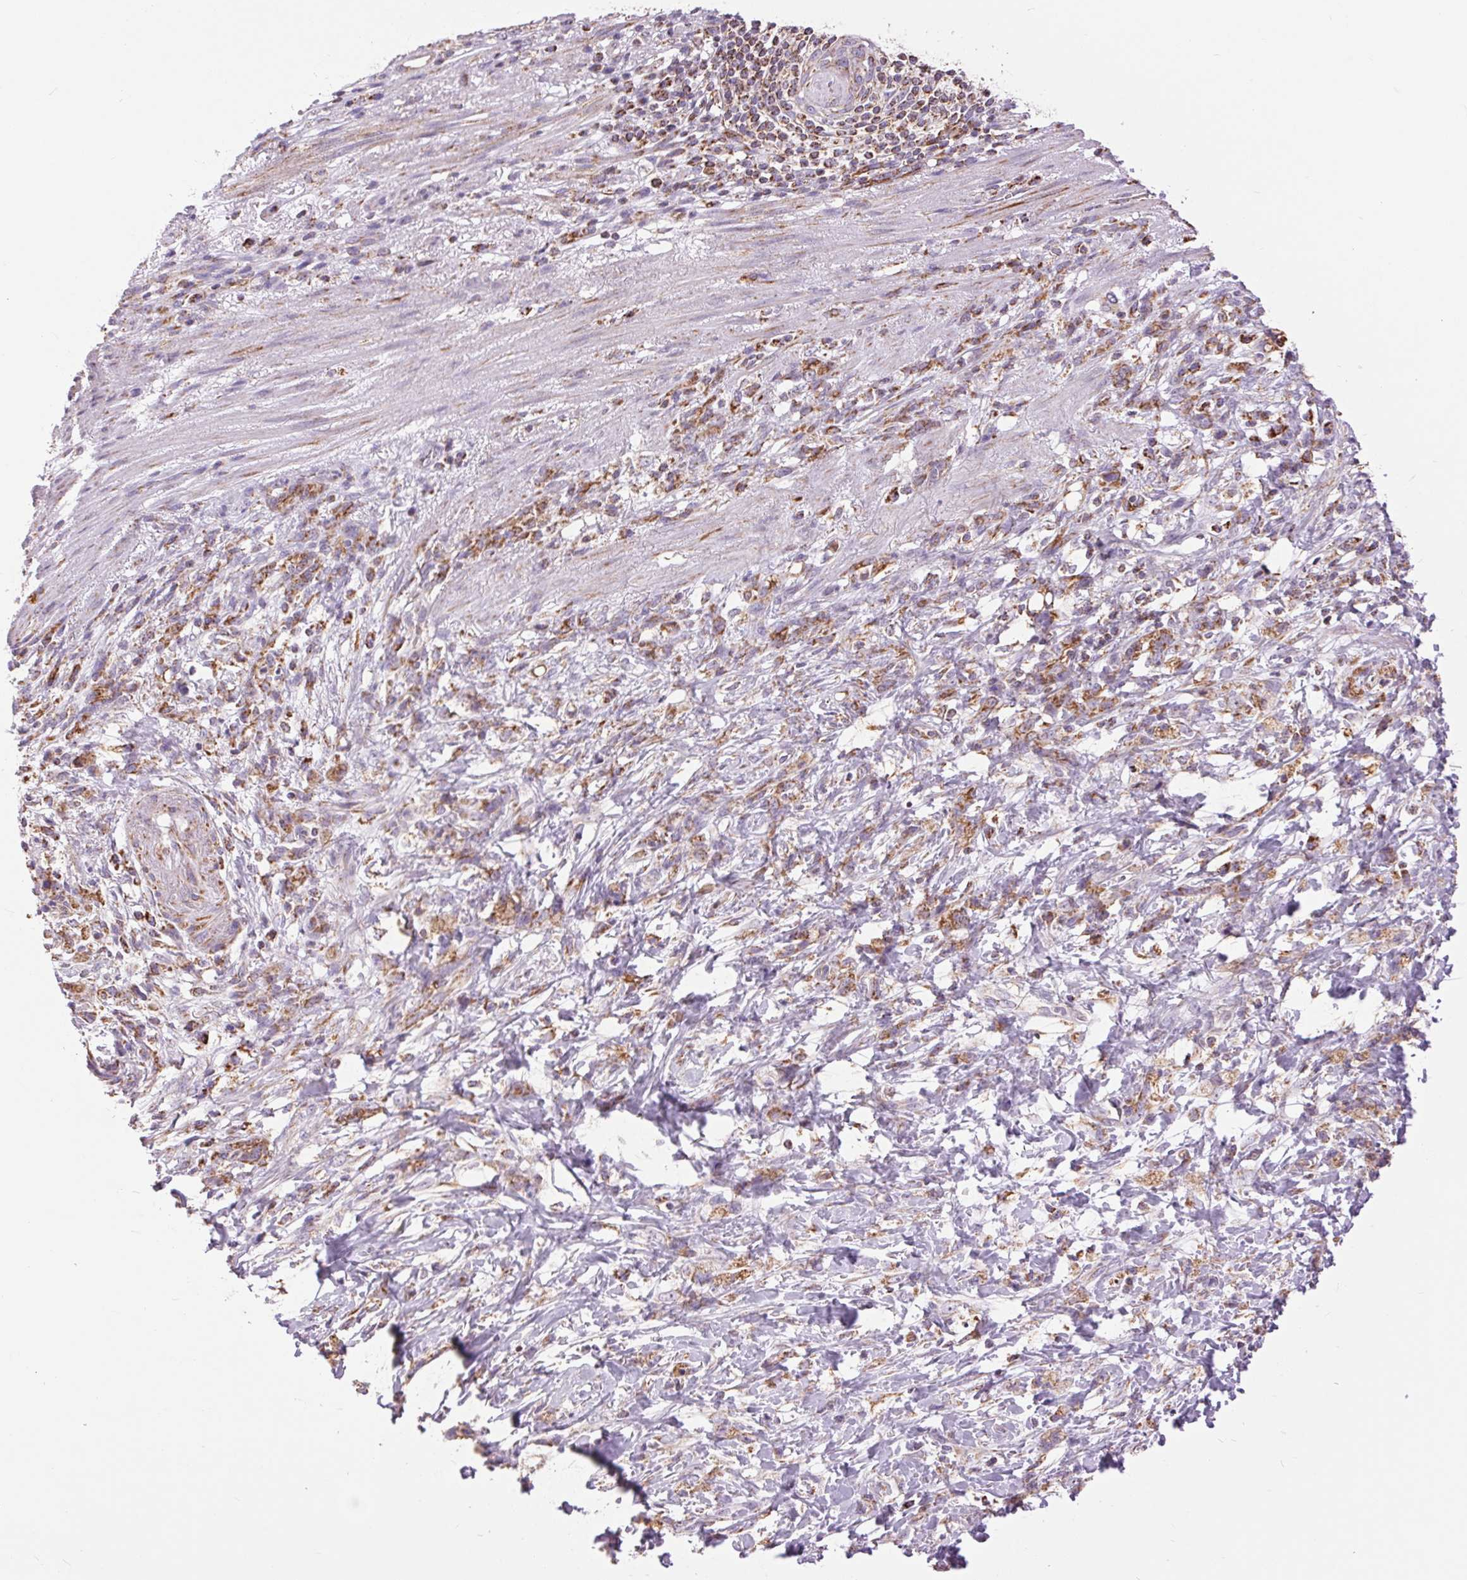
{"staining": {"intensity": "moderate", "quantity": ">75%", "location": "cytoplasmic/membranous"}, "tissue": "stomach cancer", "cell_type": "Tumor cells", "image_type": "cancer", "snomed": [{"axis": "morphology", "description": "Adenocarcinoma, NOS"}, {"axis": "topography", "description": "Stomach"}], "caption": "The immunohistochemical stain shows moderate cytoplasmic/membranous positivity in tumor cells of adenocarcinoma (stomach) tissue.", "gene": "ATP5PB", "patient": {"sex": "female", "age": 84}}